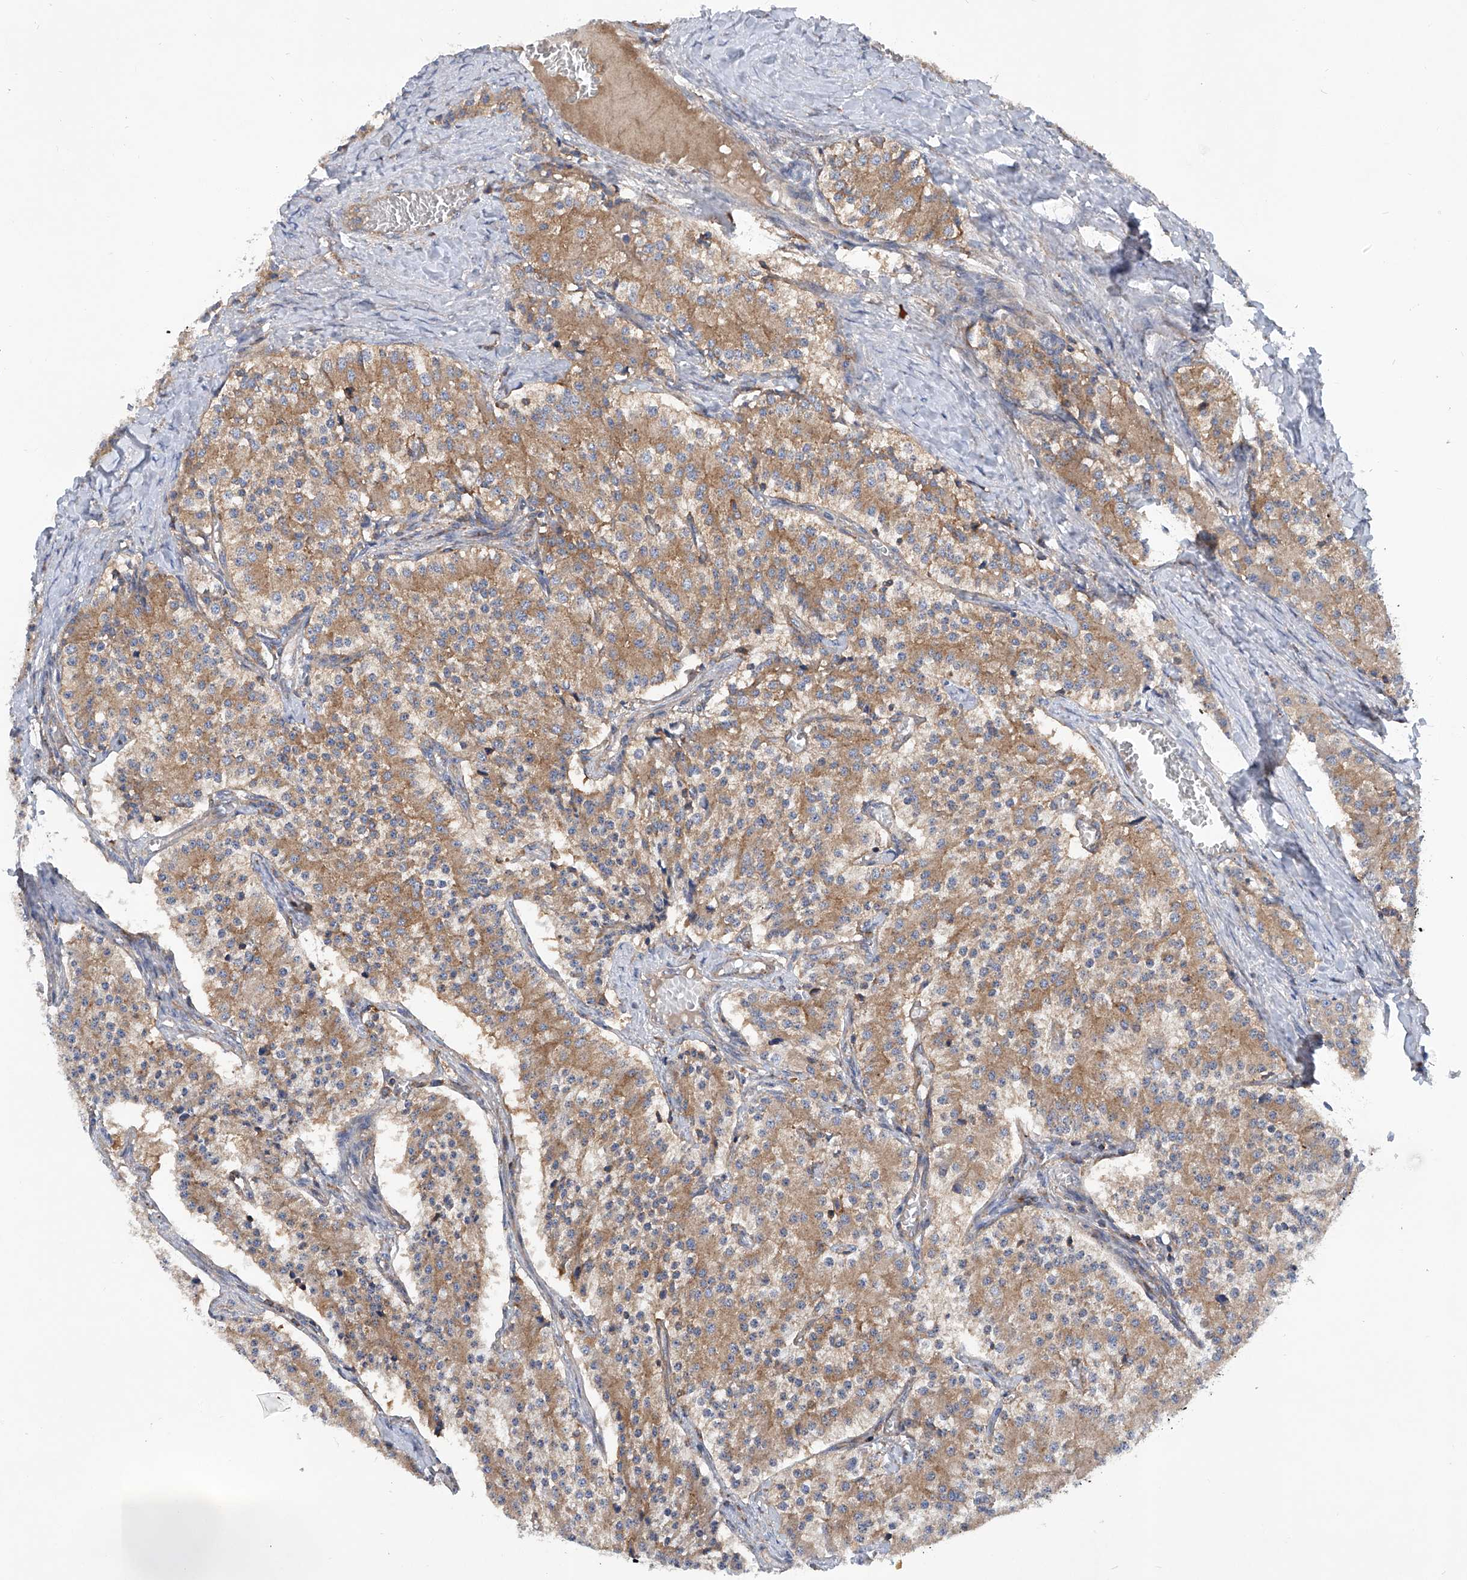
{"staining": {"intensity": "moderate", "quantity": ">75%", "location": "cytoplasmic/membranous"}, "tissue": "carcinoid", "cell_type": "Tumor cells", "image_type": "cancer", "snomed": [{"axis": "morphology", "description": "Carcinoid, malignant, NOS"}, {"axis": "topography", "description": "Colon"}], "caption": "Carcinoid tissue demonstrates moderate cytoplasmic/membranous positivity in approximately >75% of tumor cells", "gene": "SMAP1", "patient": {"sex": "female", "age": 52}}